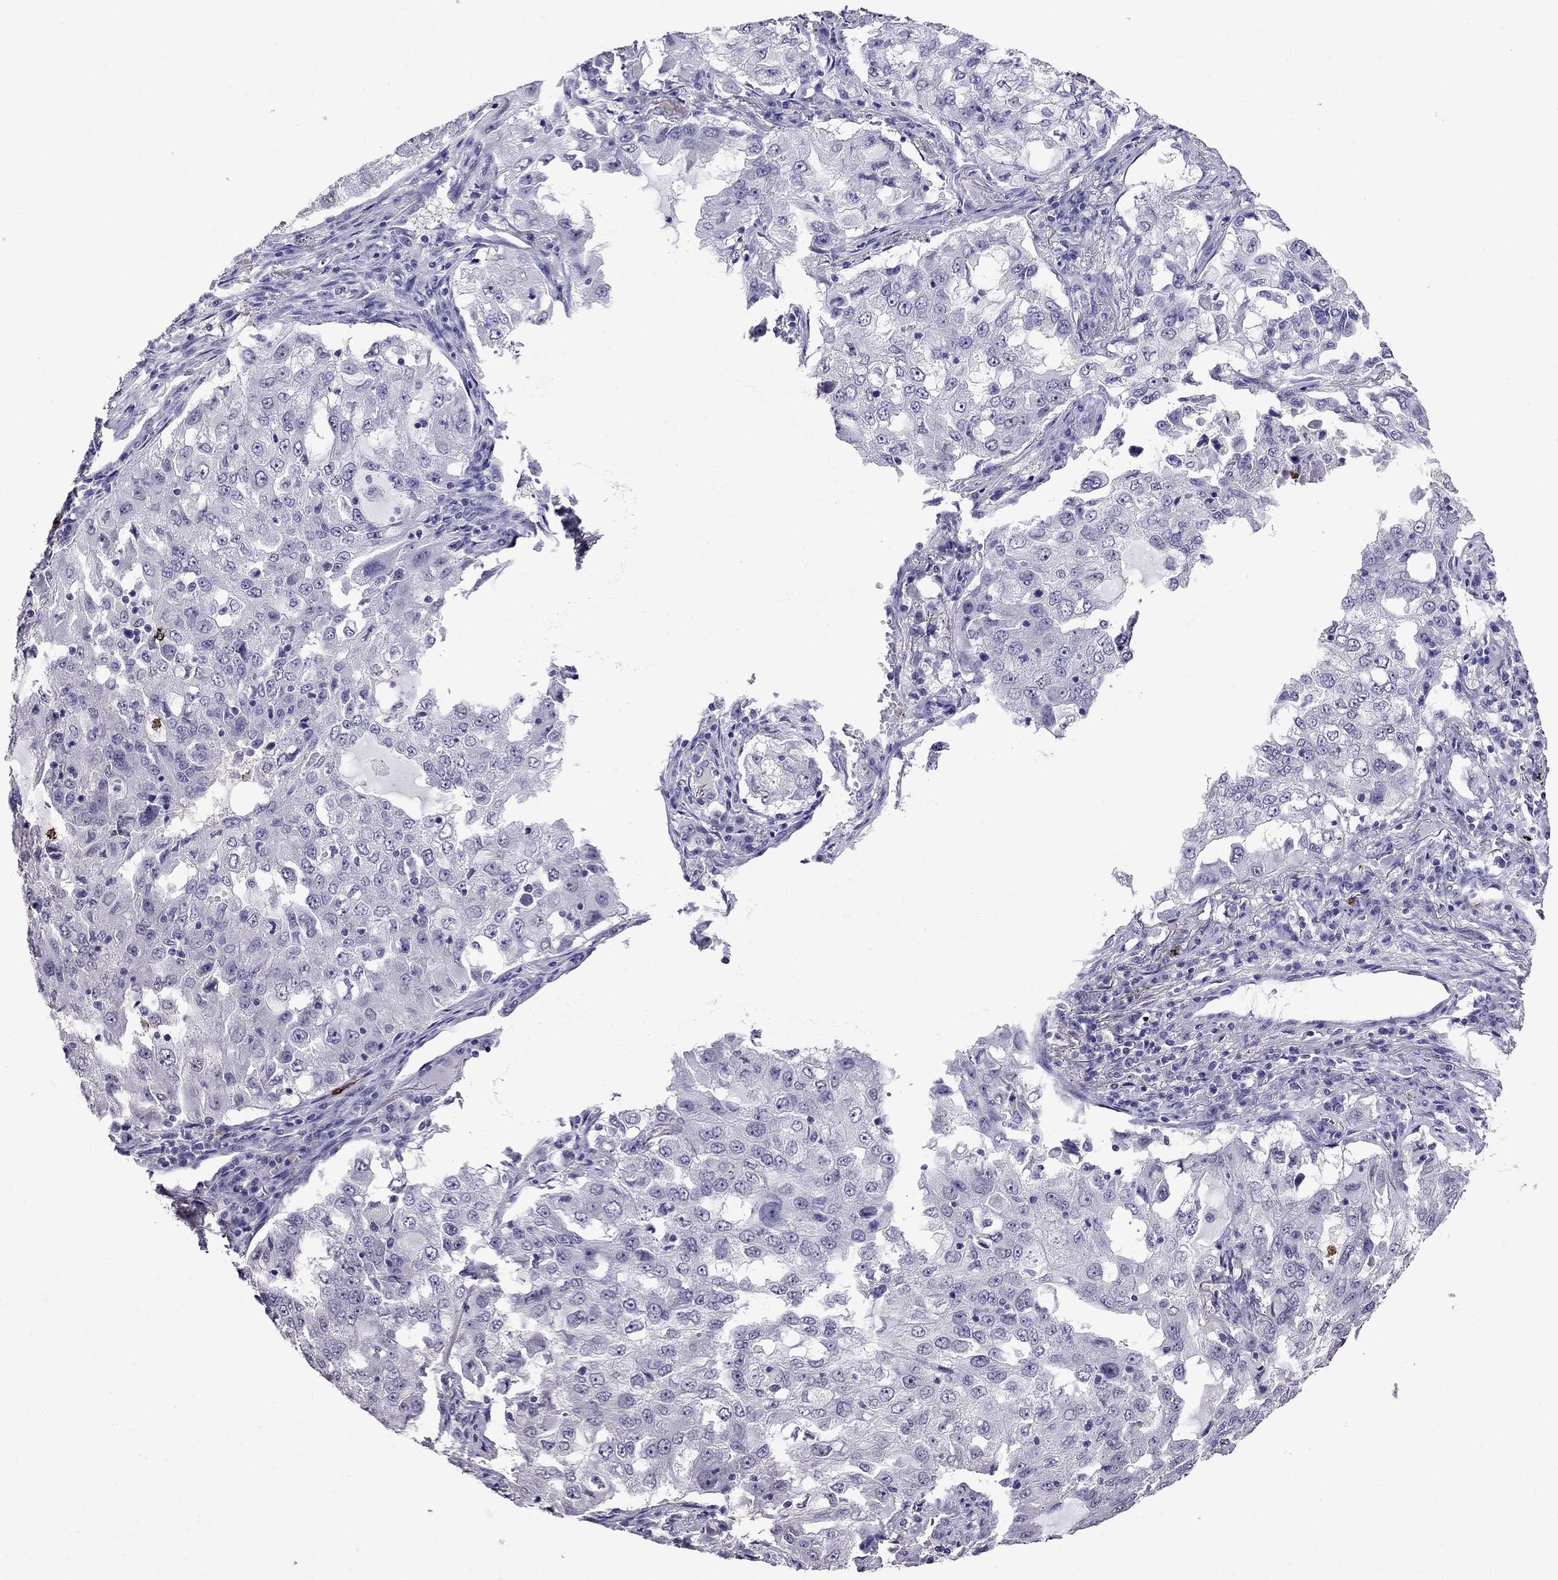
{"staining": {"intensity": "negative", "quantity": "none", "location": "none"}, "tissue": "lung cancer", "cell_type": "Tumor cells", "image_type": "cancer", "snomed": [{"axis": "morphology", "description": "Adenocarcinoma, NOS"}, {"axis": "topography", "description": "Lung"}], "caption": "Tumor cells are negative for protein expression in human lung cancer (adenocarcinoma).", "gene": "OLFM4", "patient": {"sex": "female", "age": 61}}